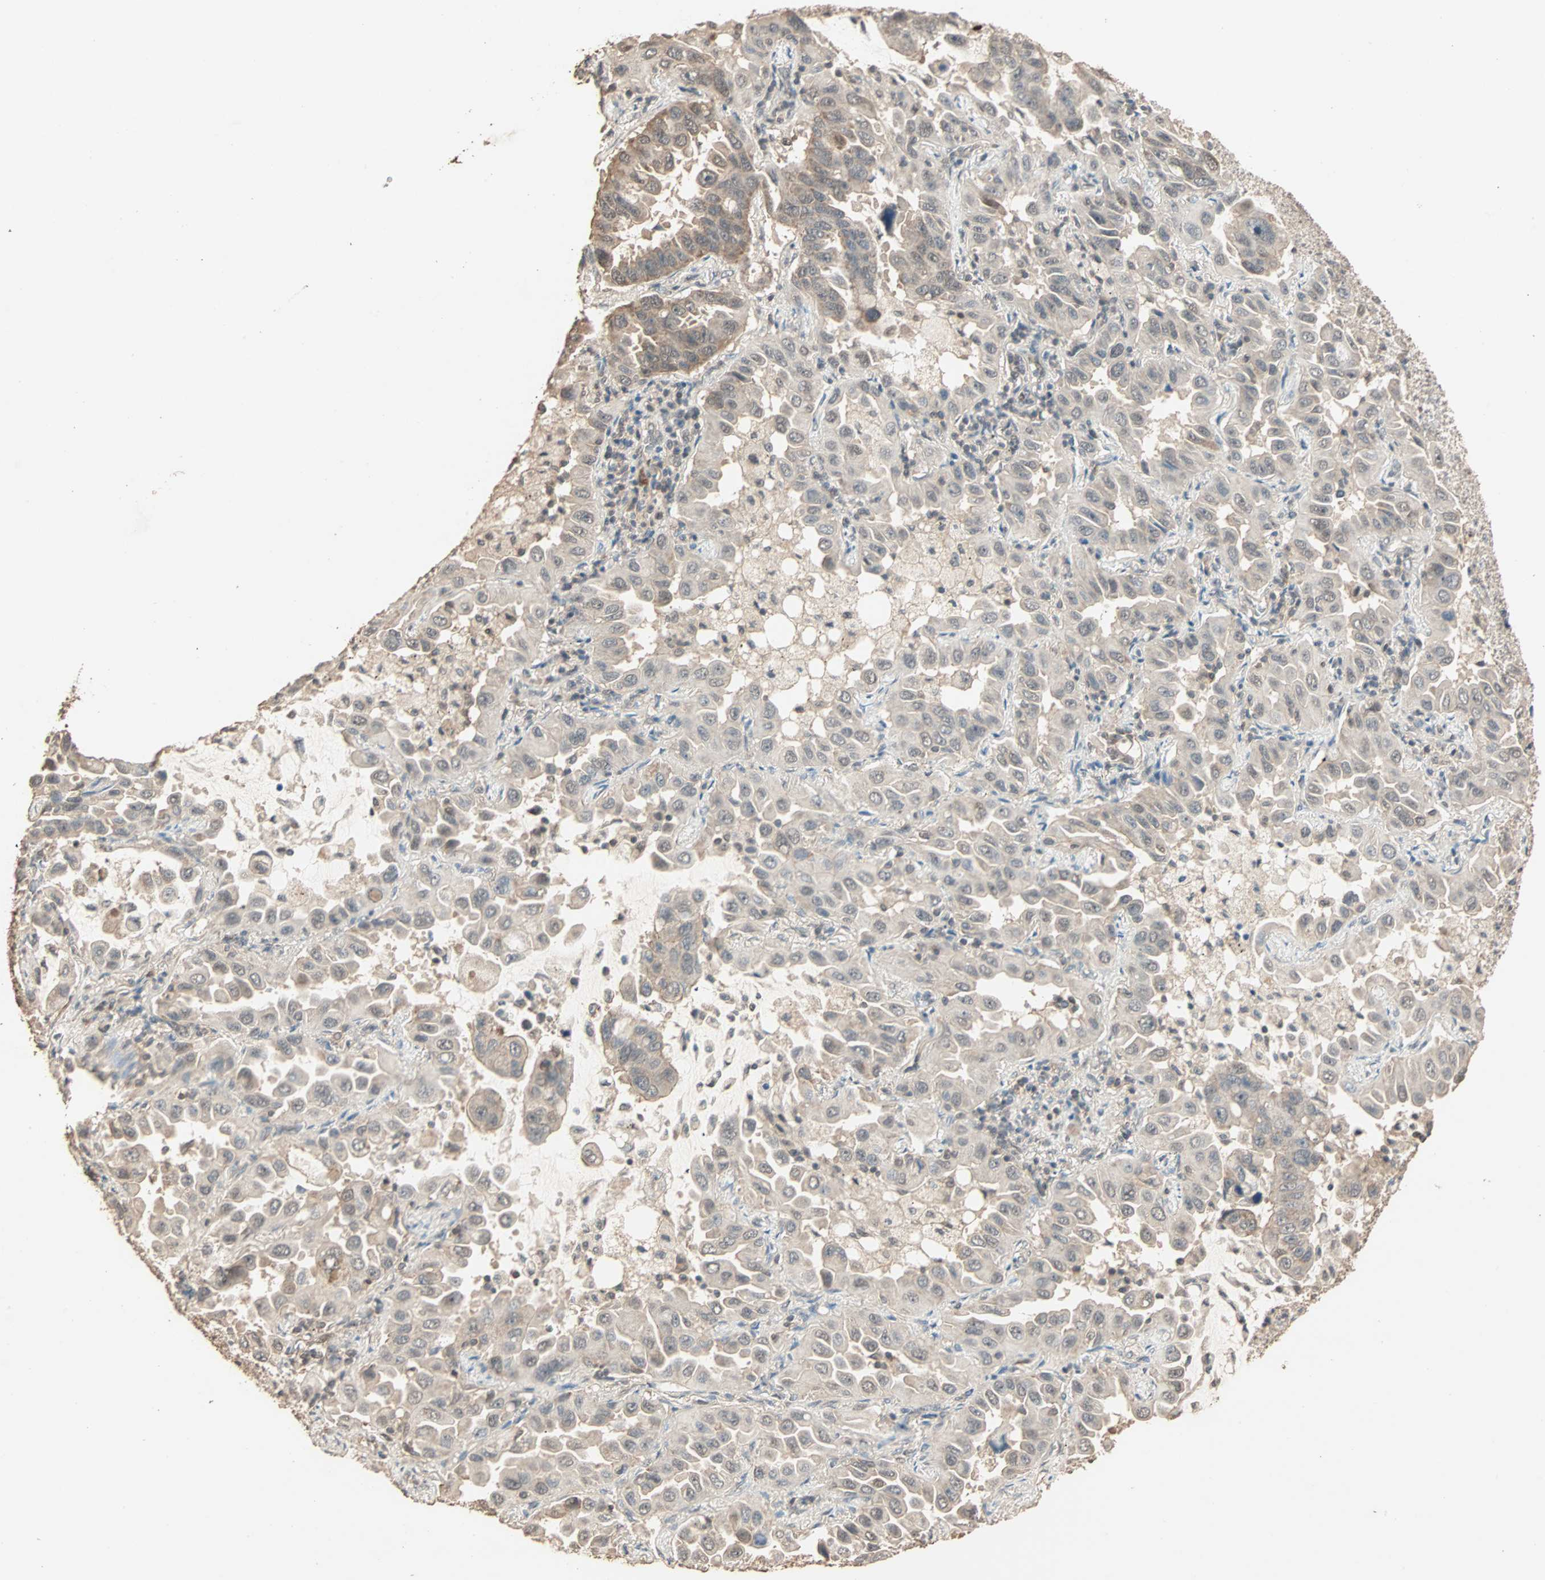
{"staining": {"intensity": "weak", "quantity": ">75%", "location": "cytoplasmic/membranous,nuclear"}, "tissue": "lung cancer", "cell_type": "Tumor cells", "image_type": "cancer", "snomed": [{"axis": "morphology", "description": "Adenocarcinoma, NOS"}, {"axis": "topography", "description": "Lung"}], "caption": "An image of human lung adenocarcinoma stained for a protein exhibits weak cytoplasmic/membranous and nuclear brown staining in tumor cells.", "gene": "ZBTB33", "patient": {"sex": "male", "age": 64}}